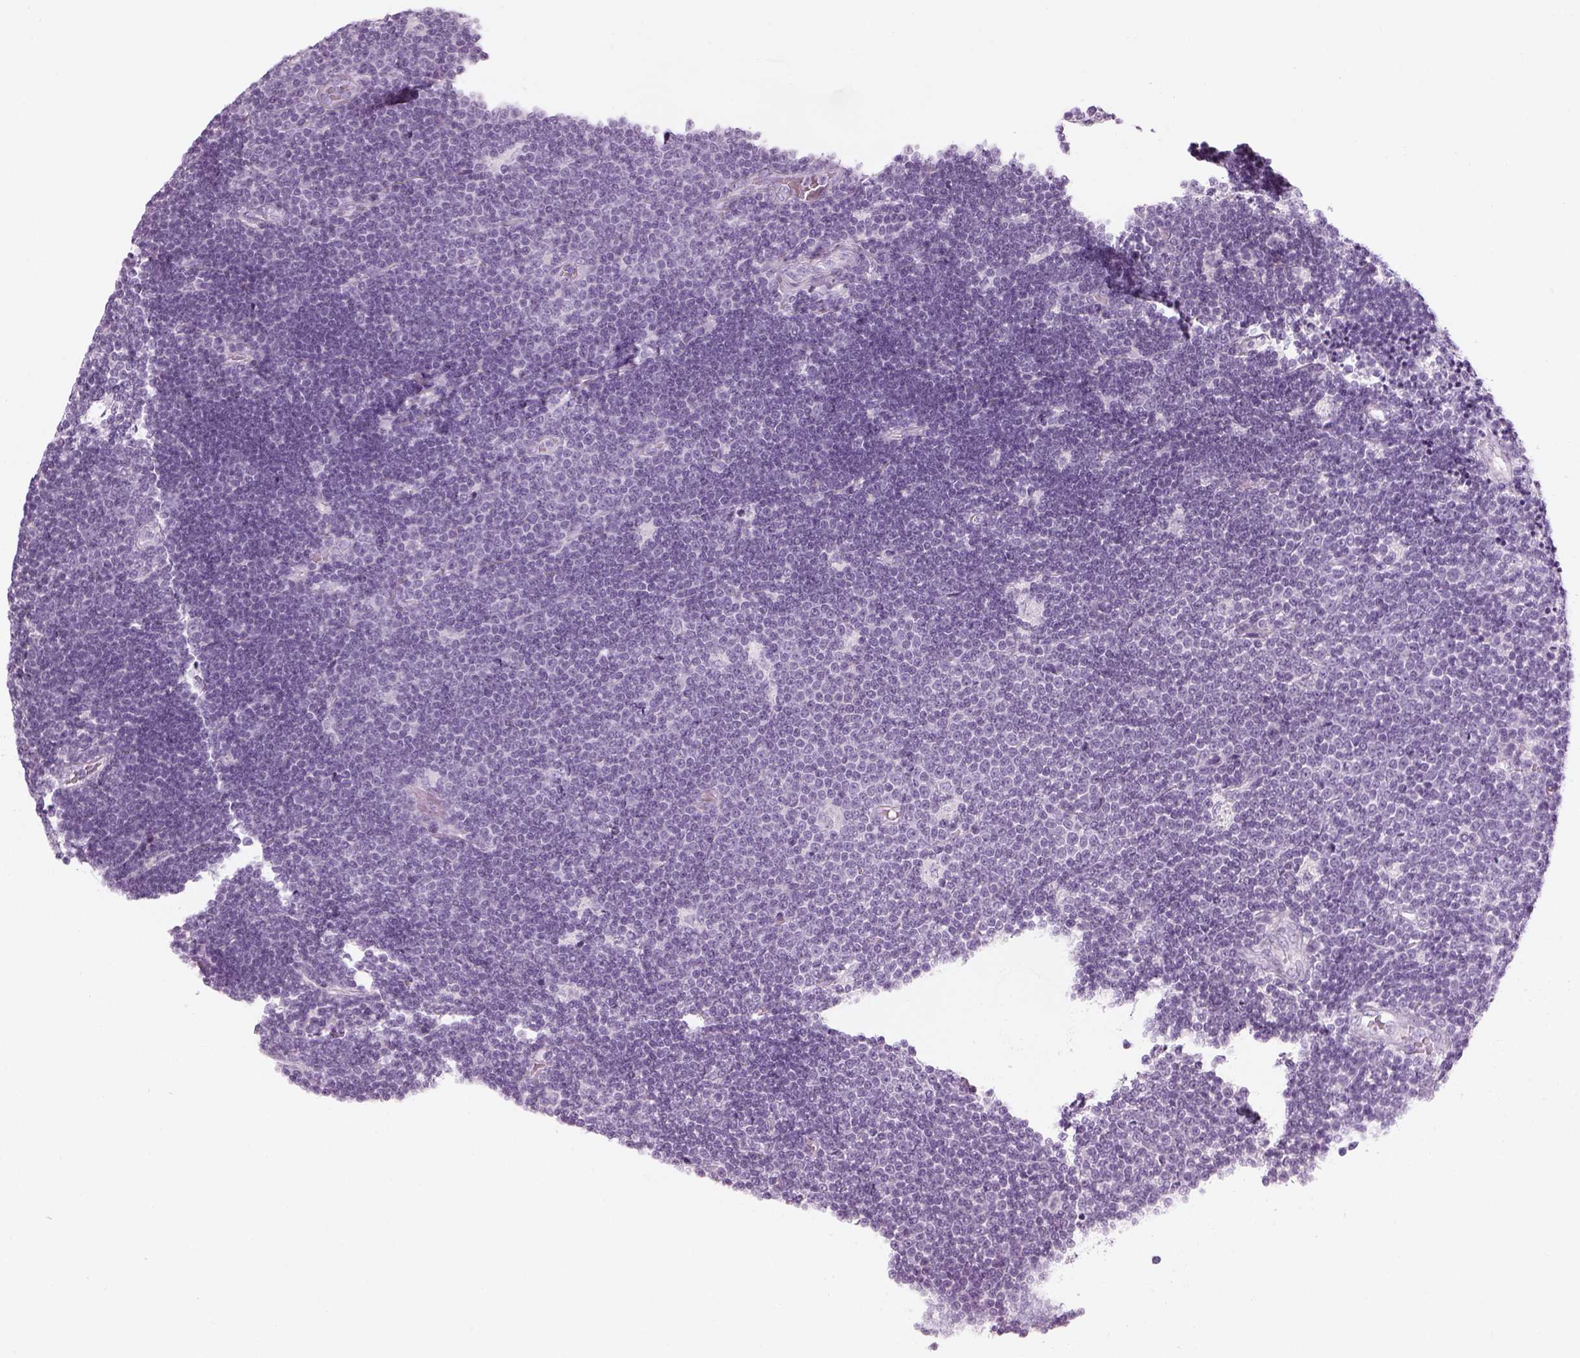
{"staining": {"intensity": "negative", "quantity": "none", "location": "none"}, "tissue": "lymphoma", "cell_type": "Tumor cells", "image_type": "cancer", "snomed": [{"axis": "morphology", "description": "Malignant lymphoma, non-Hodgkin's type, Low grade"}, {"axis": "topography", "description": "Brain"}], "caption": "The photomicrograph reveals no significant expression in tumor cells of low-grade malignant lymphoma, non-Hodgkin's type.", "gene": "SAG", "patient": {"sex": "female", "age": 66}}